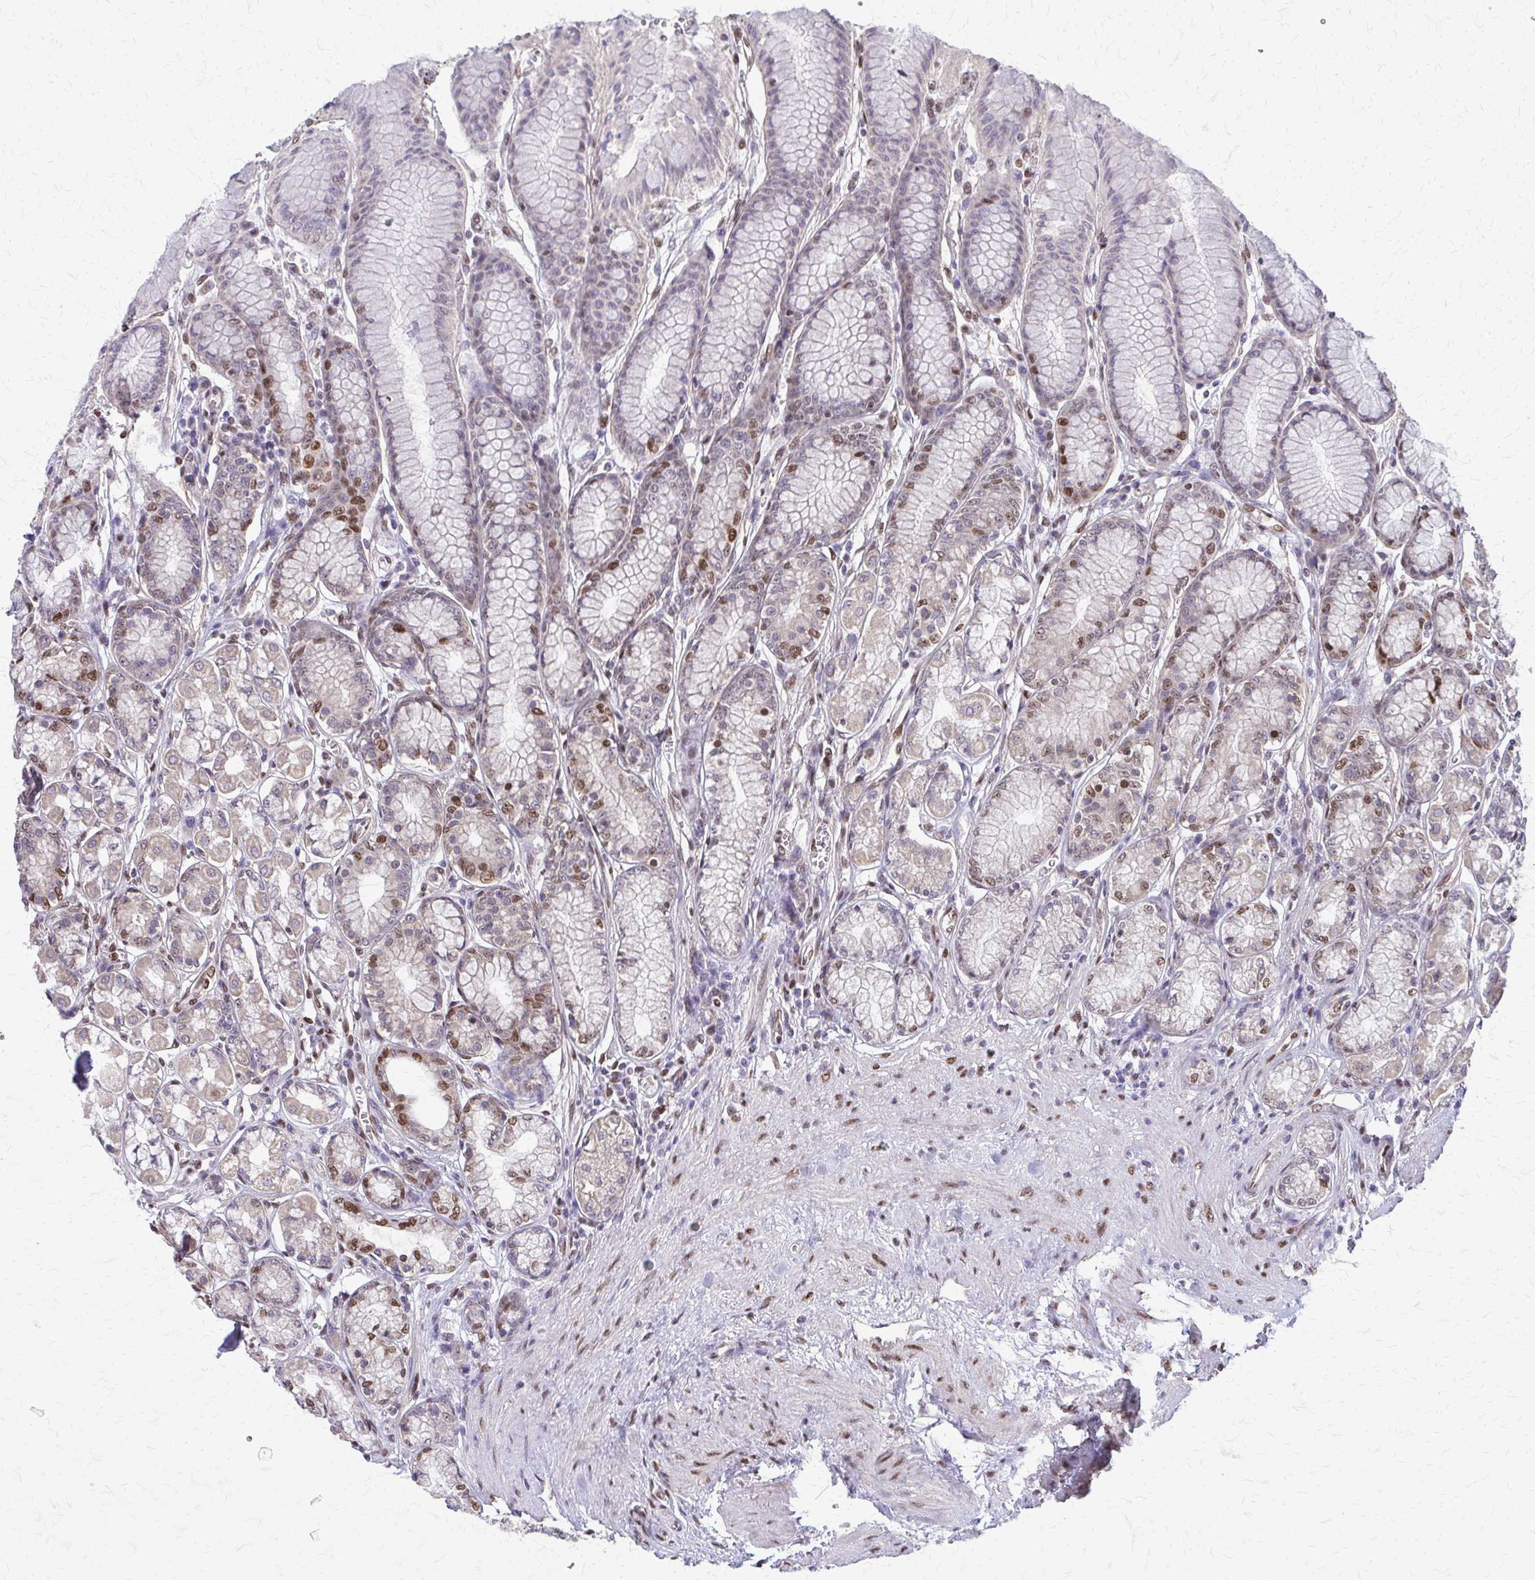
{"staining": {"intensity": "moderate", "quantity": "25%-75%", "location": "cytoplasmic/membranous,nuclear"}, "tissue": "stomach", "cell_type": "Glandular cells", "image_type": "normal", "snomed": [{"axis": "morphology", "description": "Normal tissue, NOS"}, {"axis": "topography", "description": "Stomach"}, {"axis": "topography", "description": "Stomach, lower"}], "caption": "The micrograph reveals staining of unremarkable stomach, revealing moderate cytoplasmic/membranous,nuclear protein positivity (brown color) within glandular cells. Using DAB (3,3'-diaminobenzidine) (brown) and hematoxylin (blue) stains, captured at high magnification using brightfield microscopy.", "gene": "TTF1", "patient": {"sex": "male", "age": 76}}